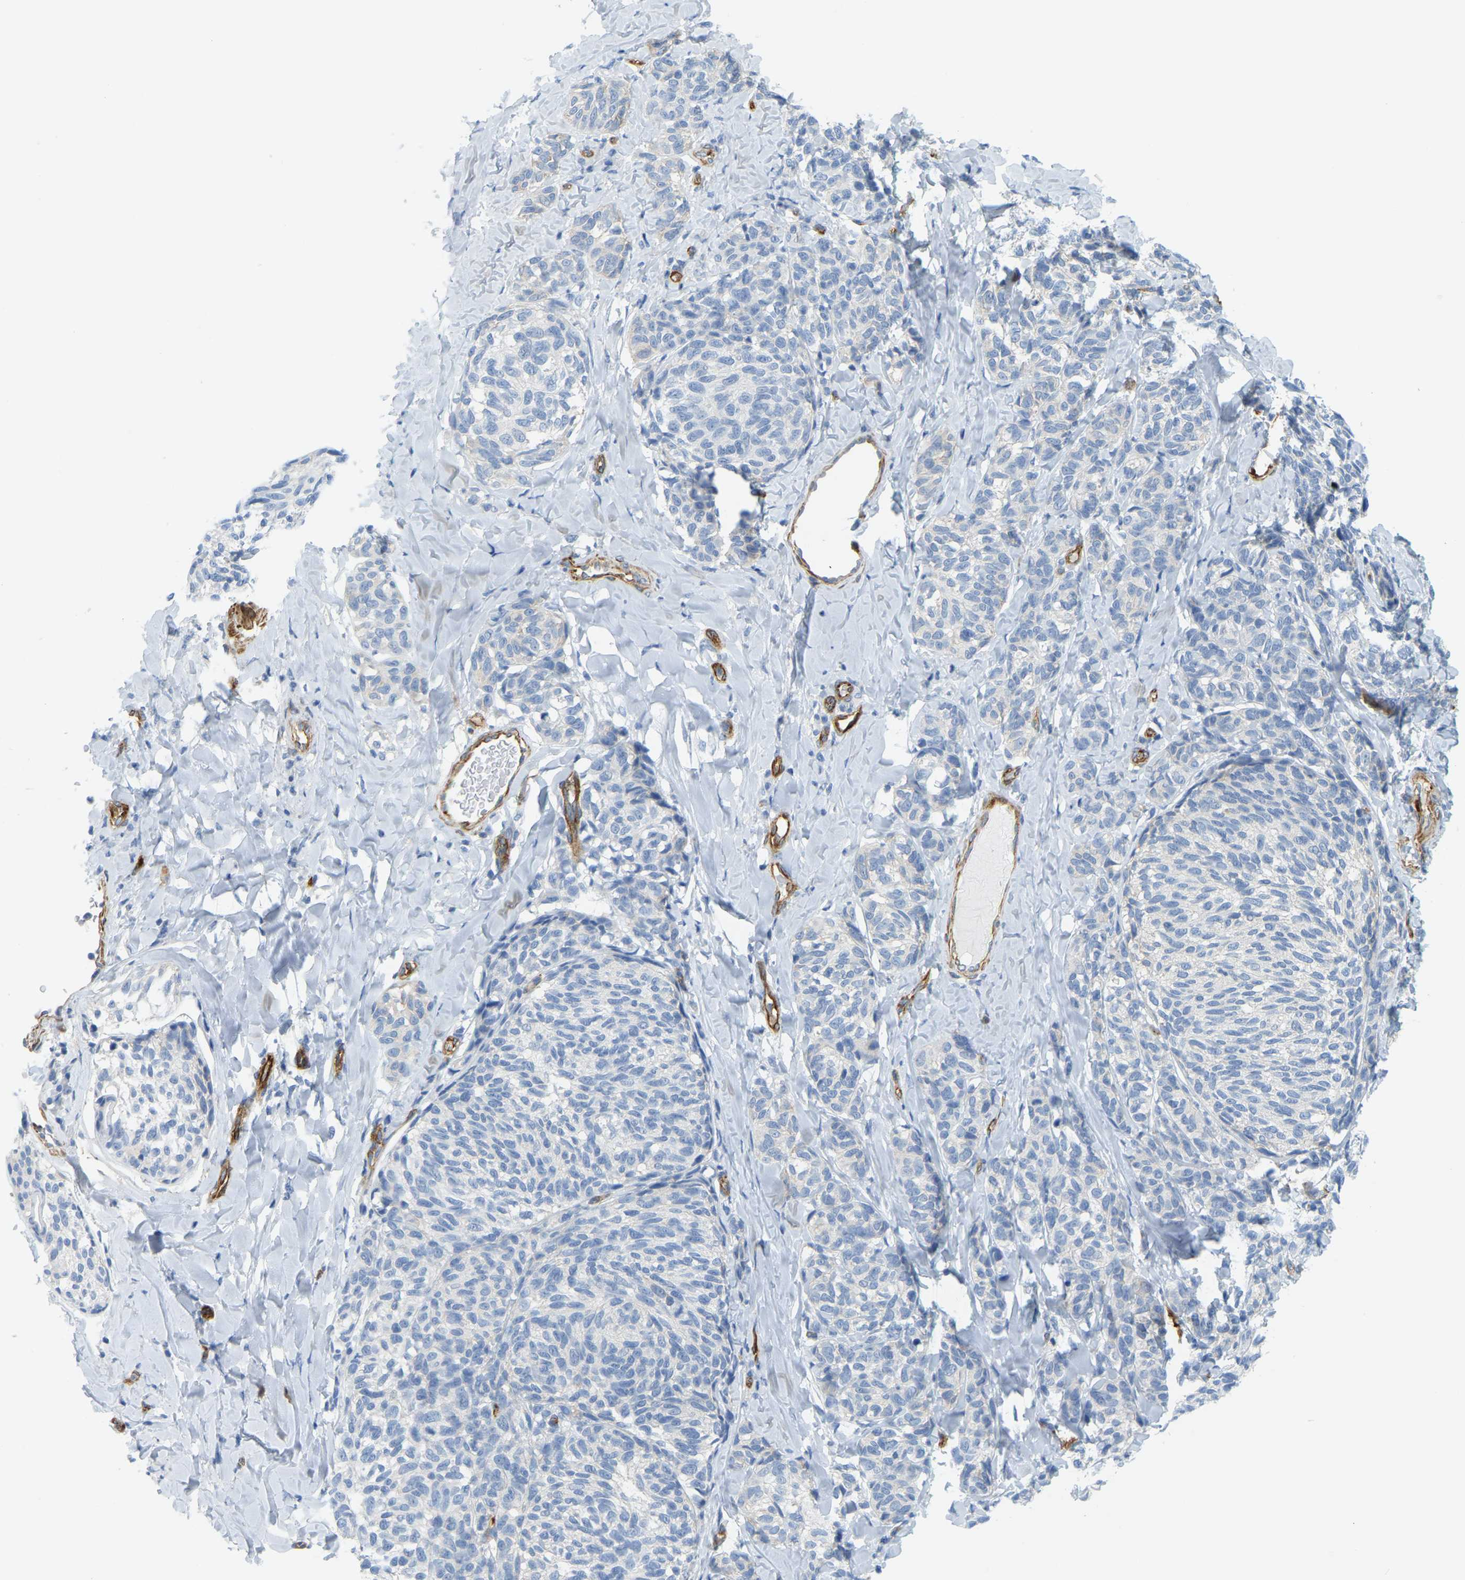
{"staining": {"intensity": "negative", "quantity": "none", "location": "none"}, "tissue": "melanoma", "cell_type": "Tumor cells", "image_type": "cancer", "snomed": [{"axis": "morphology", "description": "Malignant melanoma, NOS"}, {"axis": "topography", "description": "Skin"}], "caption": "Human malignant melanoma stained for a protein using immunohistochemistry reveals no positivity in tumor cells.", "gene": "MYL3", "patient": {"sex": "female", "age": 73}}